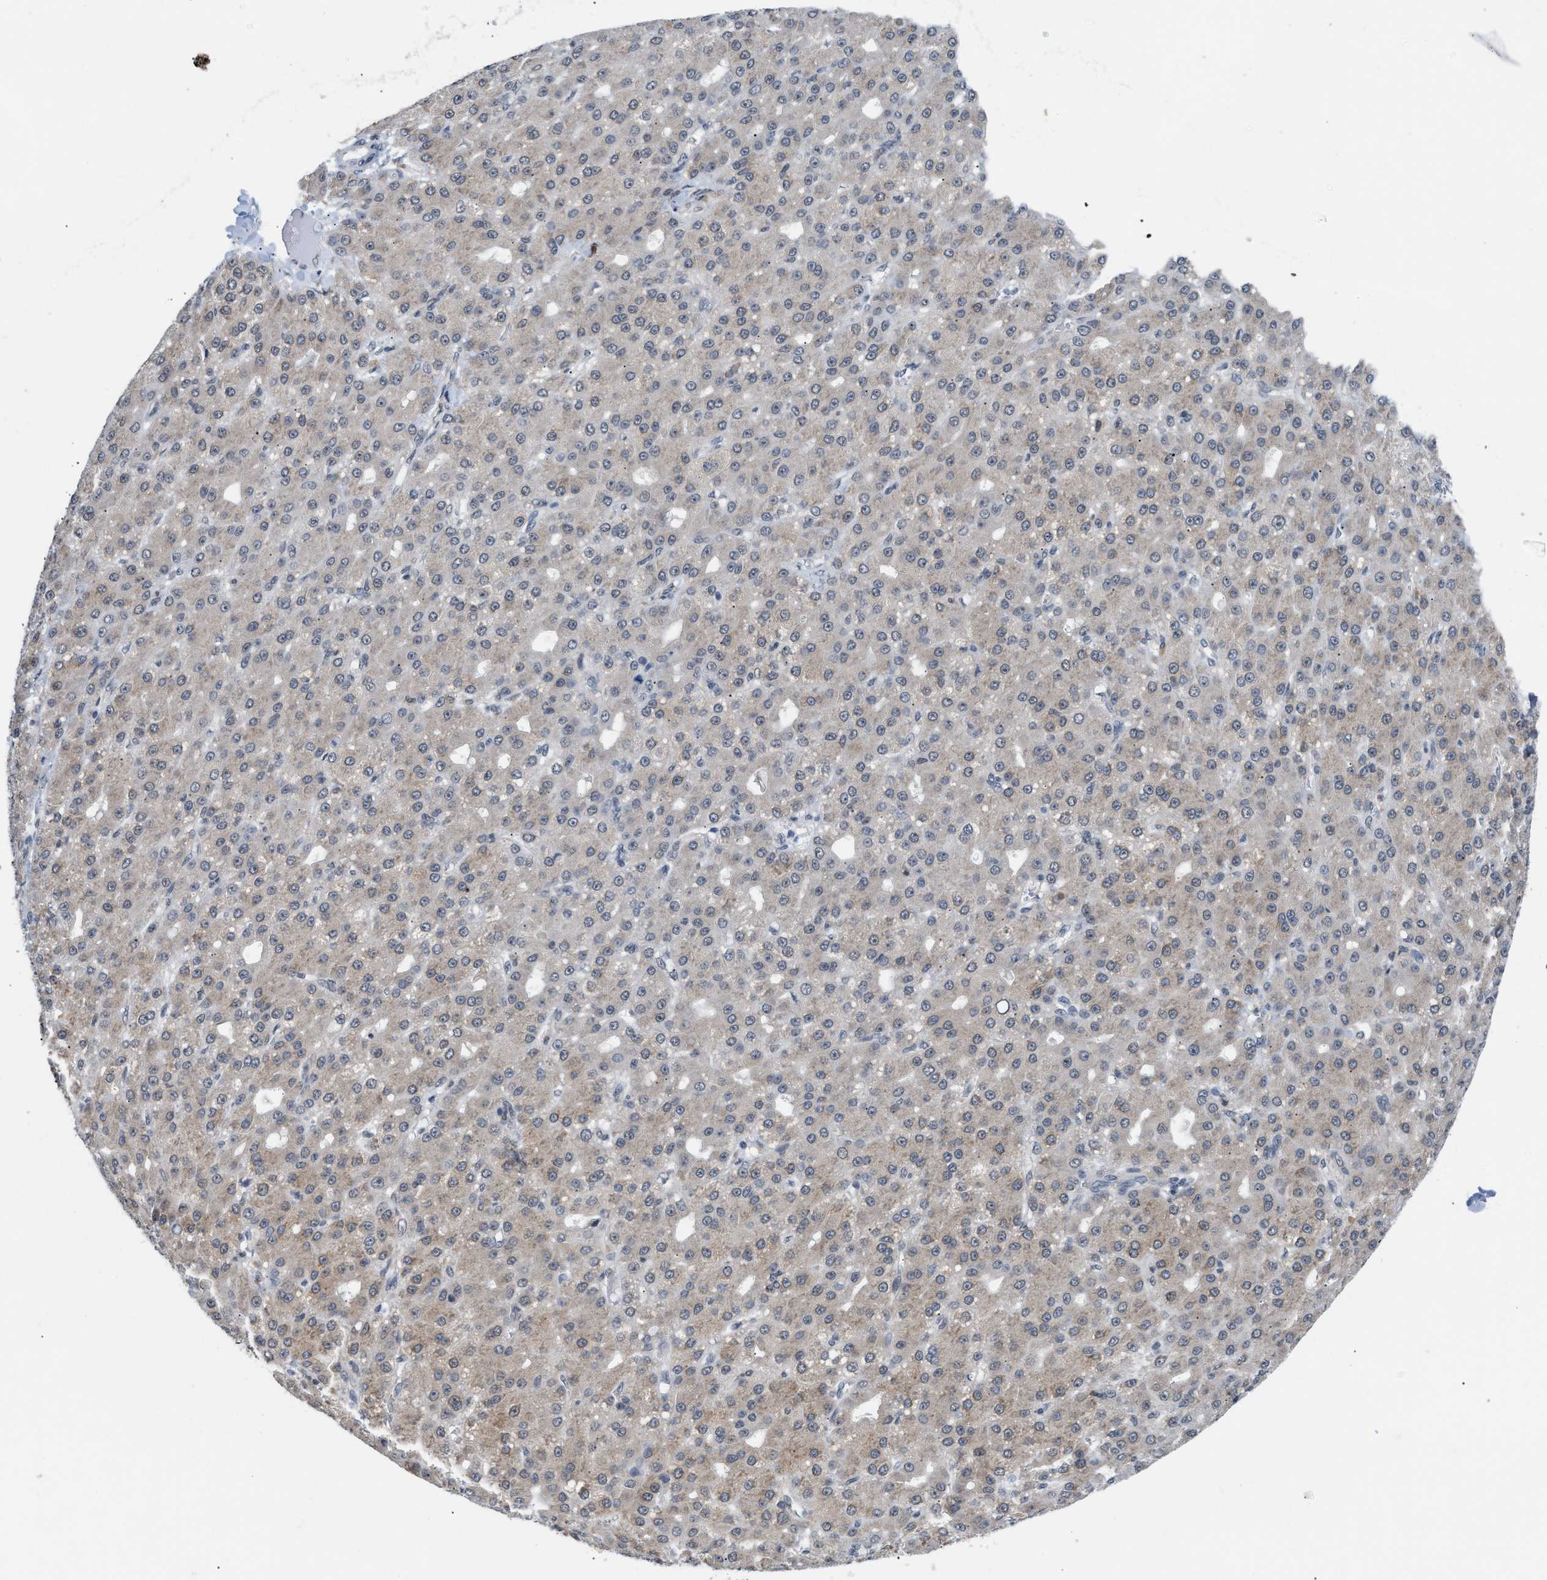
{"staining": {"intensity": "weak", "quantity": ">75%", "location": "cytoplasmic/membranous"}, "tissue": "liver cancer", "cell_type": "Tumor cells", "image_type": "cancer", "snomed": [{"axis": "morphology", "description": "Carcinoma, Hepatocellular, NOS"}, {"axis": "topography", "description": "Liver"}], "caption": "The immunohistochemical stain highlights weak cytoplasmic/membranous positivity in tumor cells of hepatocellular carcinoma (liver) tissue.", "gene": "TXNRD3", "patient": {"sex": "male", "age": 67}}